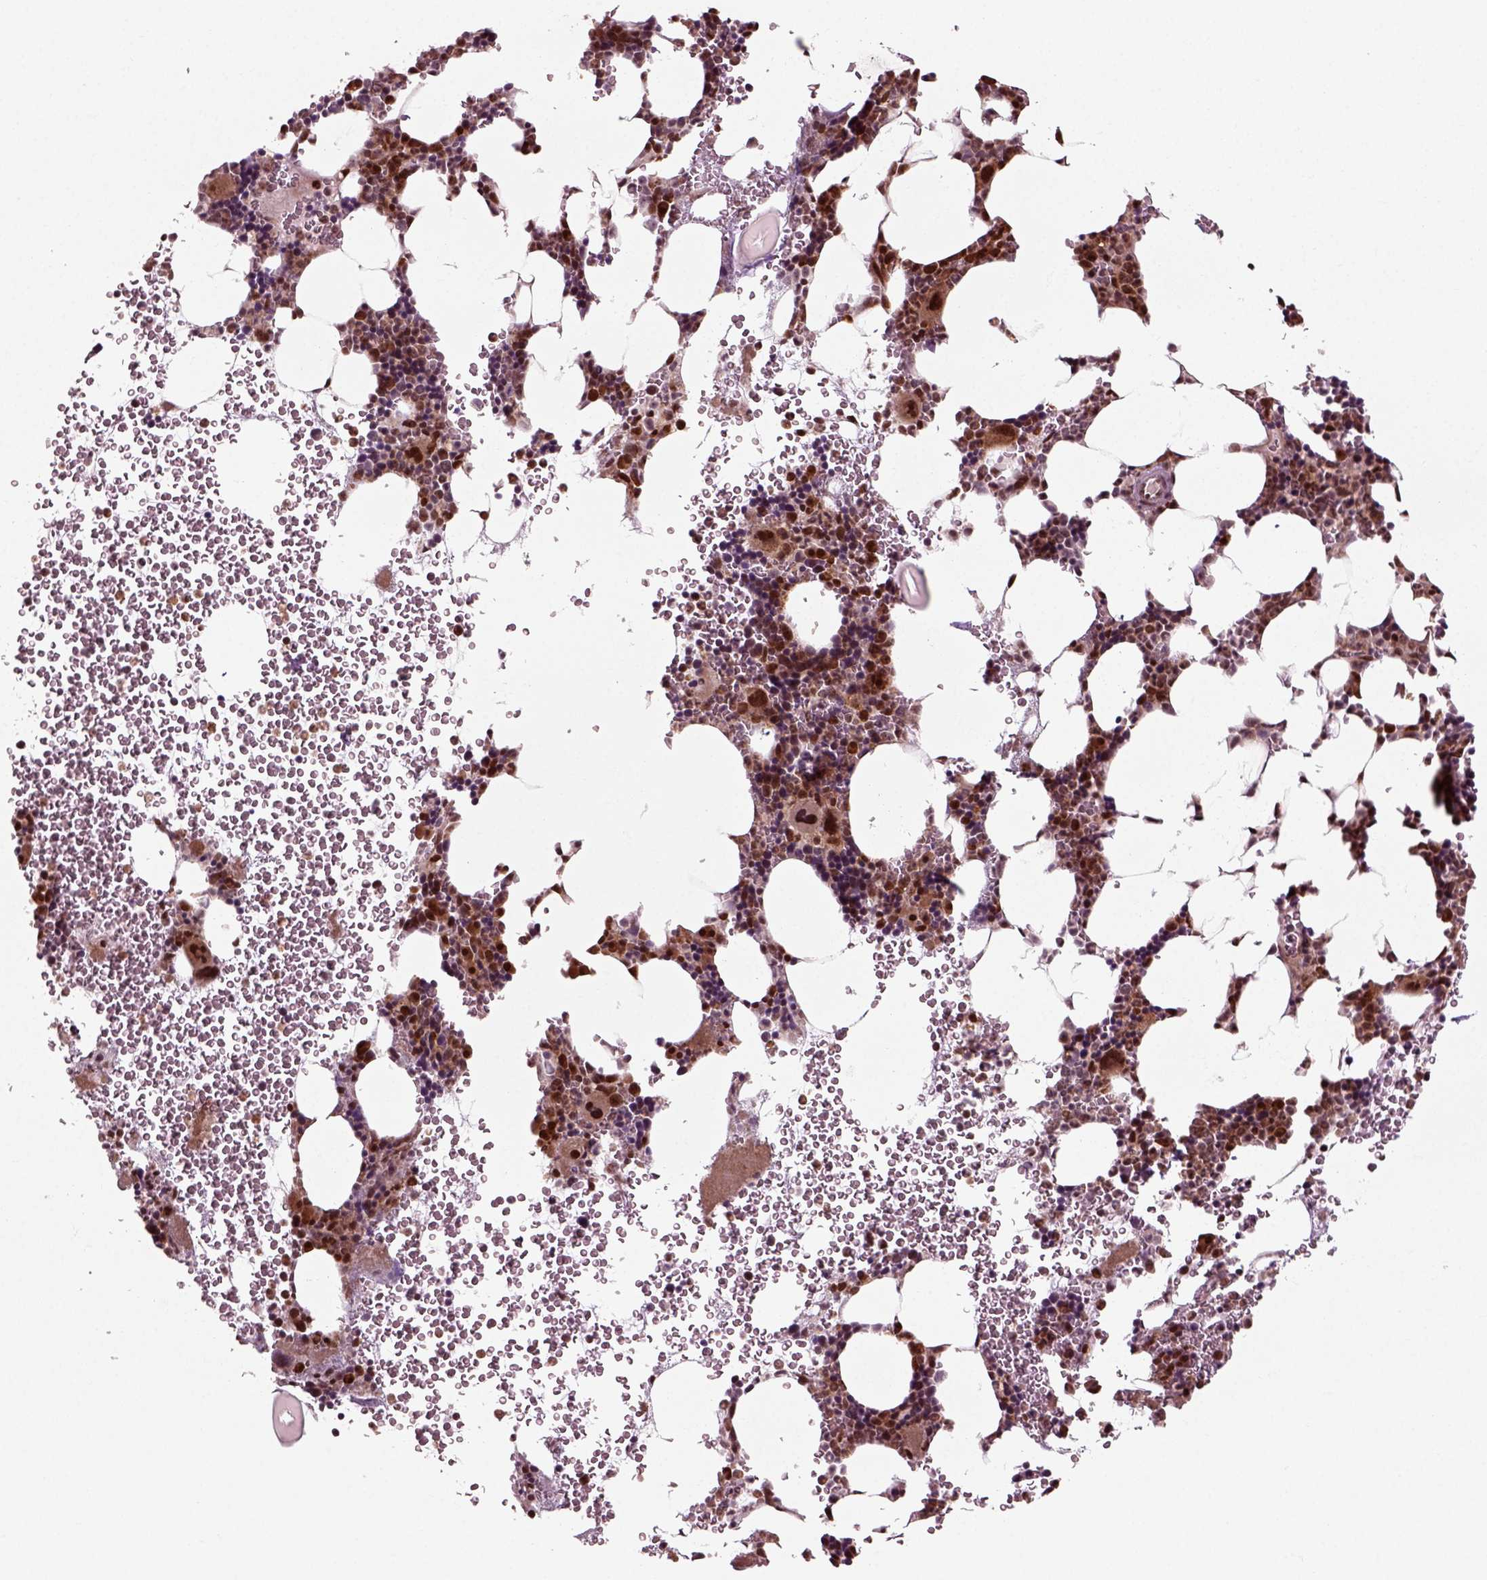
{"staining": {"intensity": "strong", "quantity": "25%-75%", "location": "nuclear"}, "tissue": "bone marrow", "cell_type": "Hematopoietic cells", "image_type": "normal", "snomed": [{"axis": "morphology", "description": "Normal tissue, NOS"}, {"axis": "topography", "description": "Bone marrow"}], "caption": "Strong nuclear protein staining is appreciated in approximately 25%-75% of hematopoietic cells in bone marrow.", "gene": "CDC14A", "patient": {"sex": "male", "age": 44}}